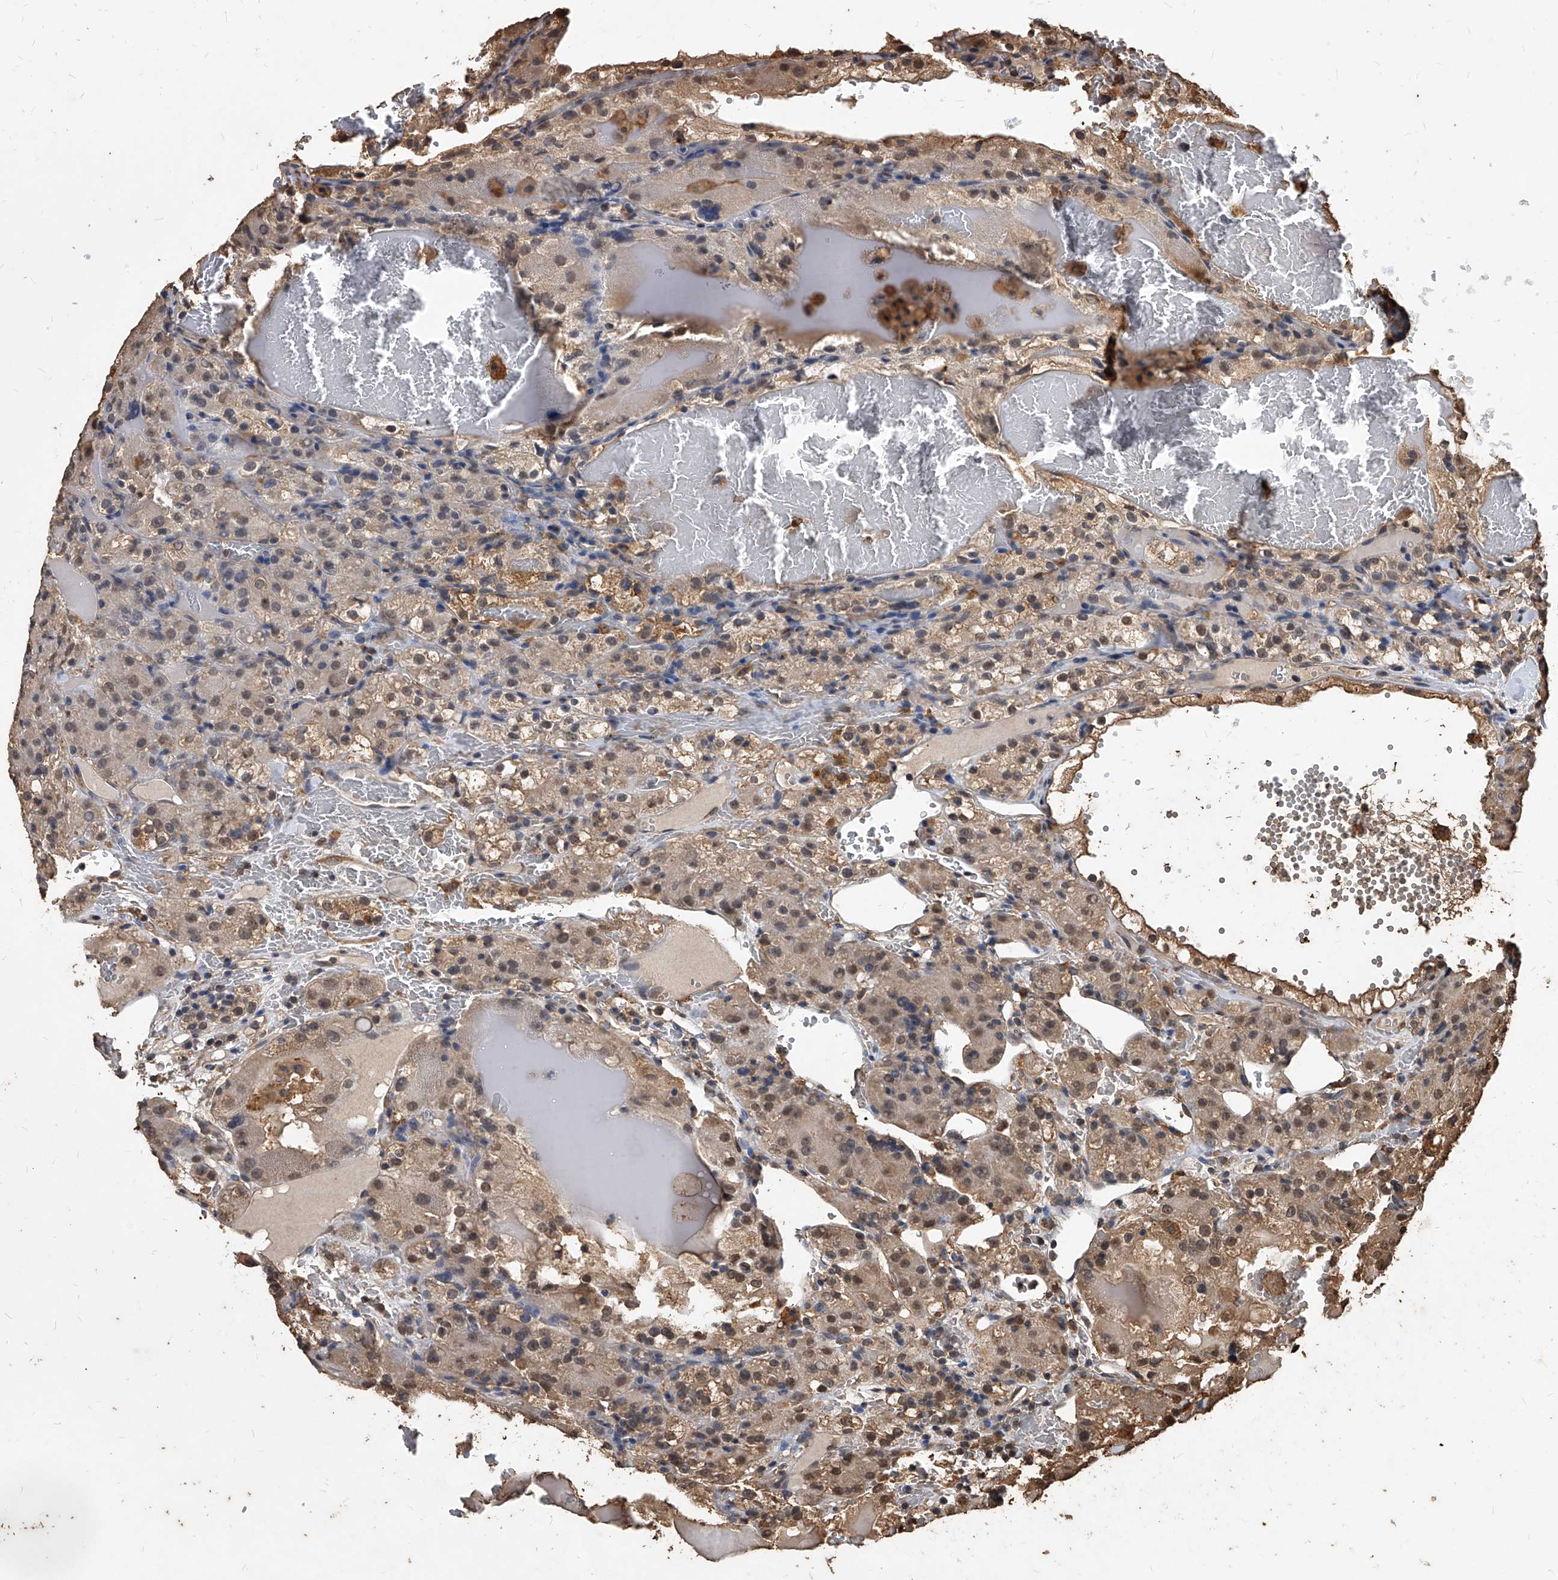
{"staining": {"intensity": "weak", "quantity": "25%-75%", "location": "cytoplasmic/membranous,nuclear"}, "tissue": "renal cancer", "cell_type": "Tumor cells", "image_type": "cancer", "snomed": [{"axis": "morphology", "description": "Normal tissue, NOS"}, {"axis": "morphology", "description": "Adenocarcinoma, NOS"}, {"axis": "topography", "description": "Kidney"}], "caption": "The photomicrograph reveals a brown stain indicating the presence of a protein in the cytoplasmic/membranous and nuclear of tumor cells in renal cancer (adenocarcinoma). Using DAB (3,3'-diaminobenzidine) (brown) and hematoxylin (blue) stains, captured at high magnification using brightfield microscopy.", "gene": "FBXL4", "patient": {"sex": "male", "age": 61}}